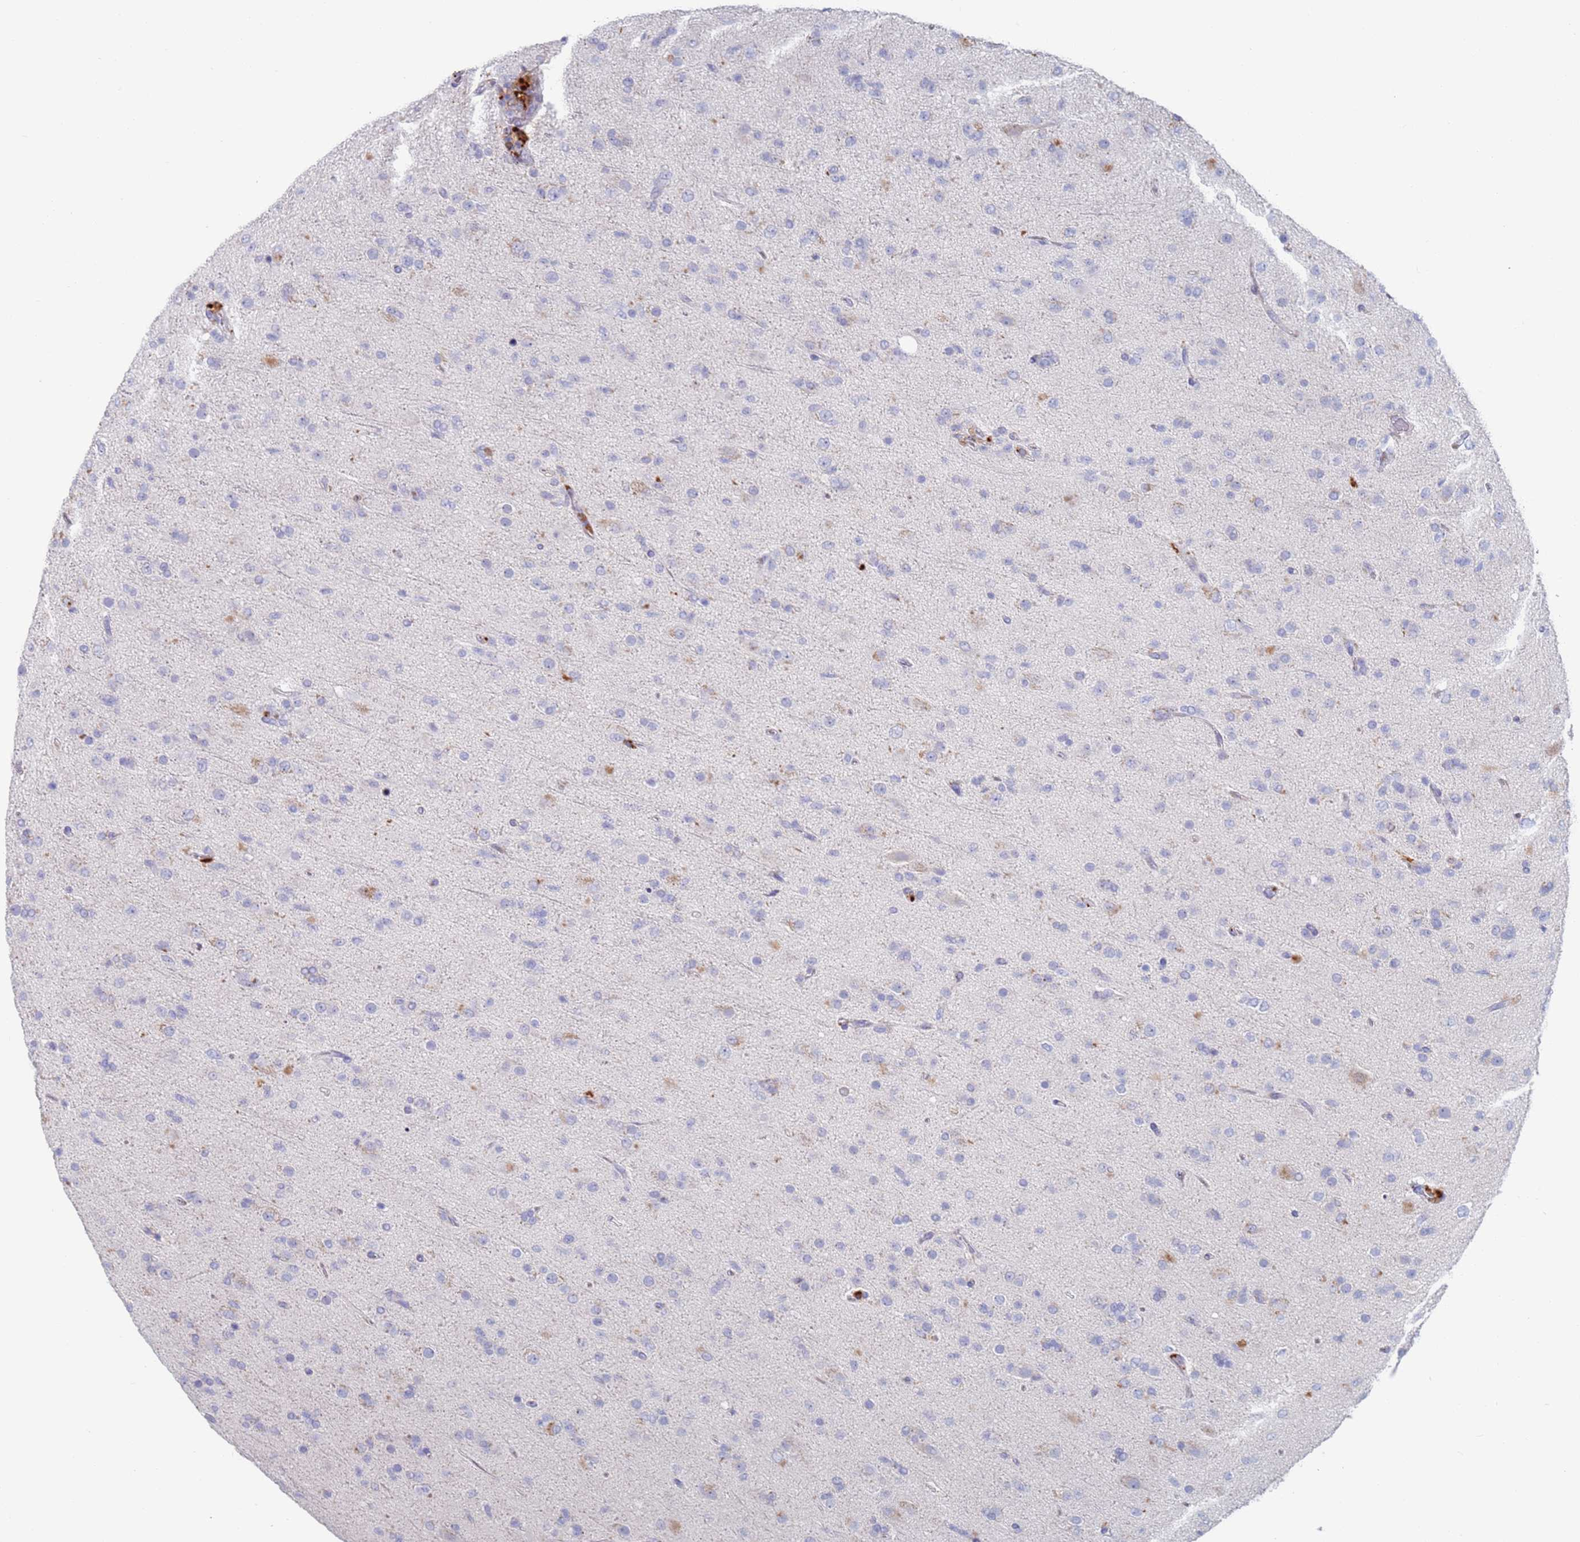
{"staining": {"intensity": "negative", "quantity": "none", "location": "none"}, "tissue": "glioma", "cell_type": "Tumor cells", "image_type": "cancer", "snomed": [{"axis": "morphology", "description": "Glioma, malignant, Low grade"}, {"axis": "topography", "description": "Brain"}], "caption": "An IHC micrograph of glioma is shown. There is no staining in tumor cells of glioma. Nuclei are stained in blue.", "gene": "FUCA1", "patient": {"sex": "male", "age": 65}}